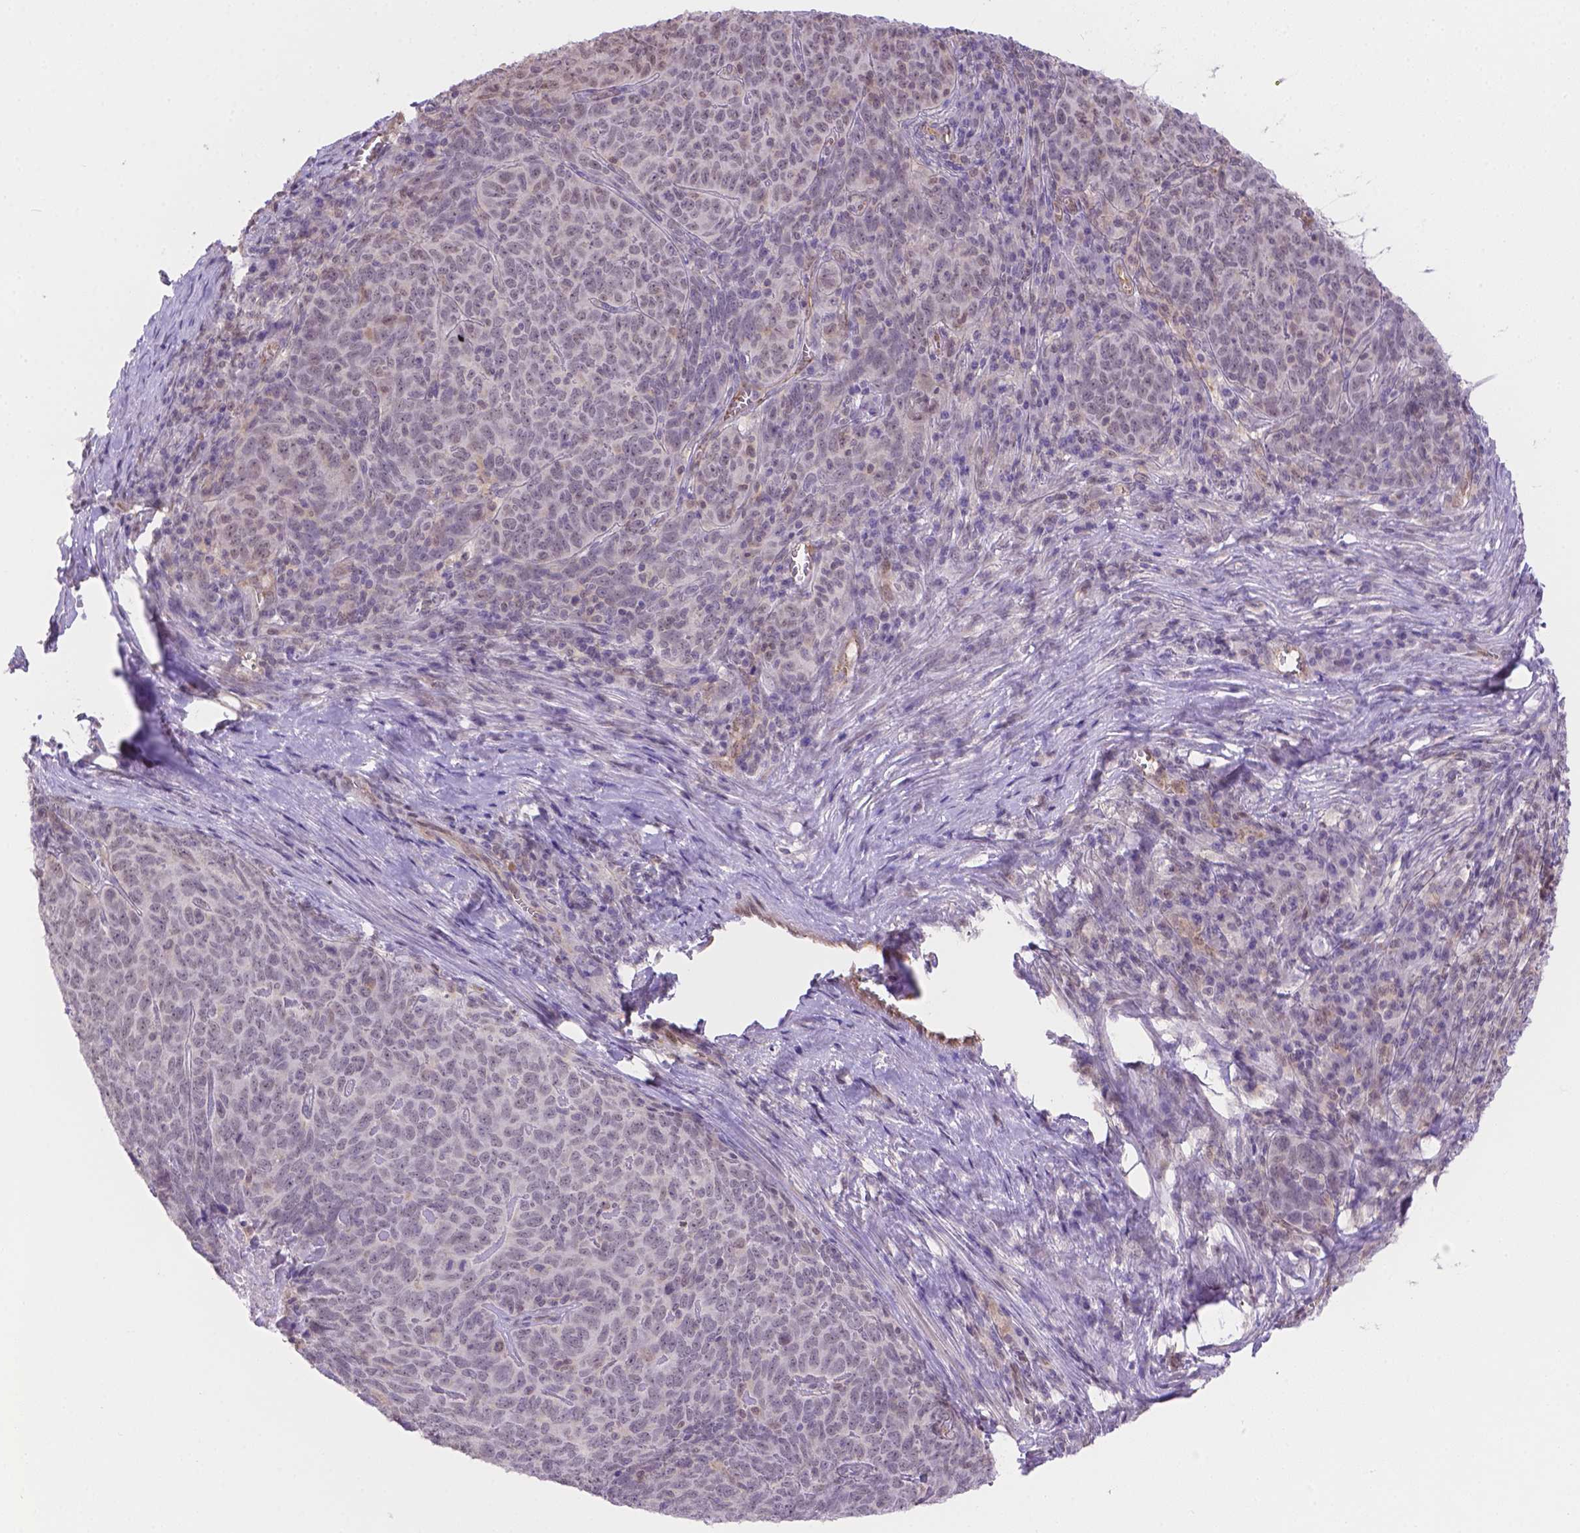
{"staining": {"intensity": "negative", "quantity": "none", "location": "none"}, "tissue": "skin cancer", "cell_type": "Tumor cells", "image_type": "cancer", "snomed": [{"axis": "morphology", "description": "Squamous cell carcinoma, NOS"}, {"axis": "topography", "description": "Skin"}, {"axis": "topography", "description": "Anal"}], "caption": "There is no significant expression in tumor cells of squamous cell carcinoma (skin).", "gene": "NXPE2", "patient": {"sex": "female", "age": 51}}